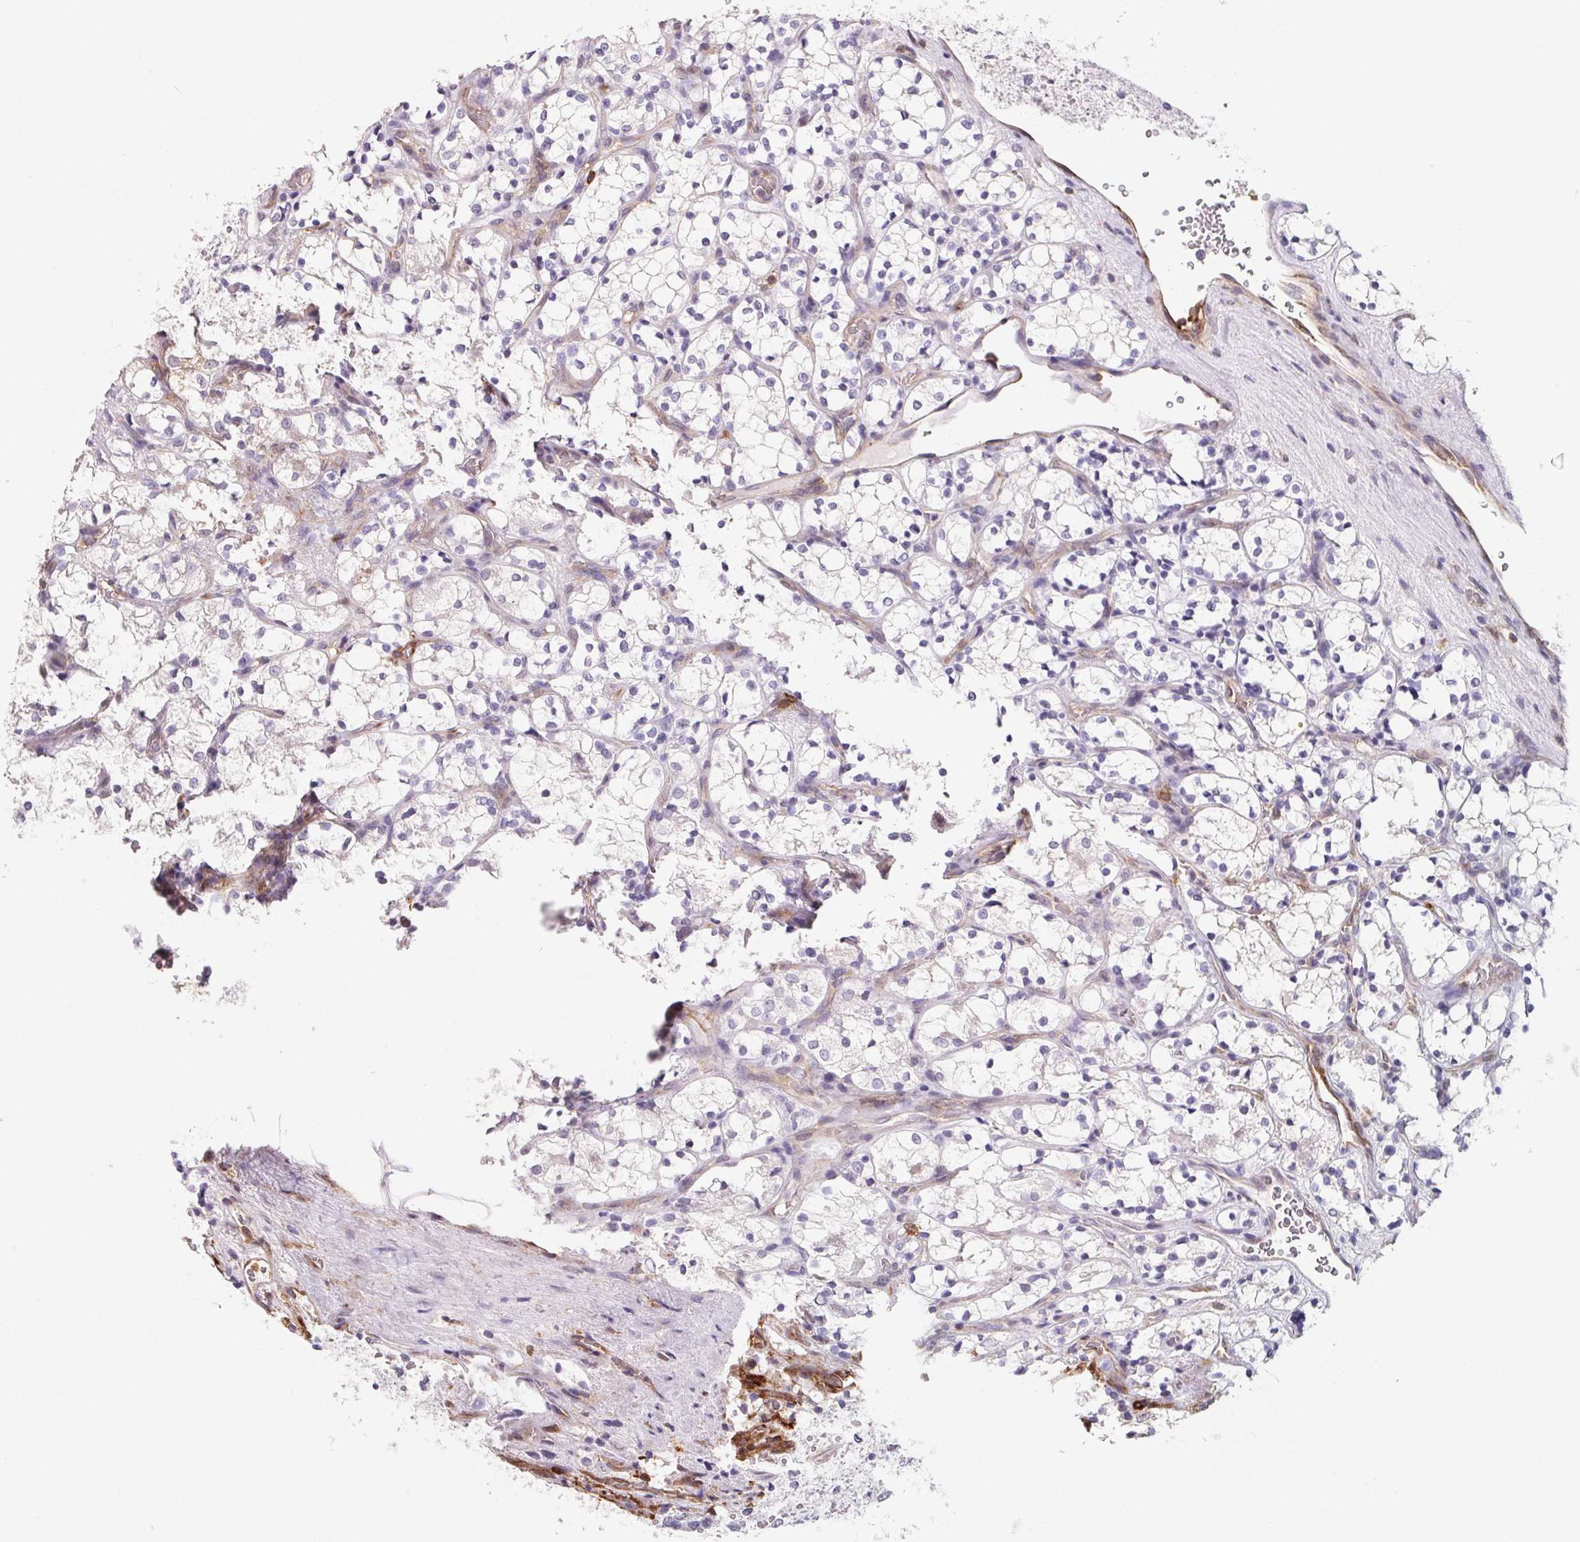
{"staining": {"intensity": "negative", "quantity": "none", "location": "none"}, "tissue": "renal cancer", "cell_type": "Tumor cells", "image_type": "cancer", "snomed": [{"axis": "morphology", "description": "Adenocarcinoma, NOS"}, {"axis": "topography", "description": "Kidney"}], "caption": "This micrograph is of adenocarcinoma (renal) stained with immunohistochemistry (IHC) to label a protein in brown with the nuclei are counter-stained blue. There is no staining in tumor cells.", "gene": "GBP1", "patient": {"sex": "female", "age": 69}}